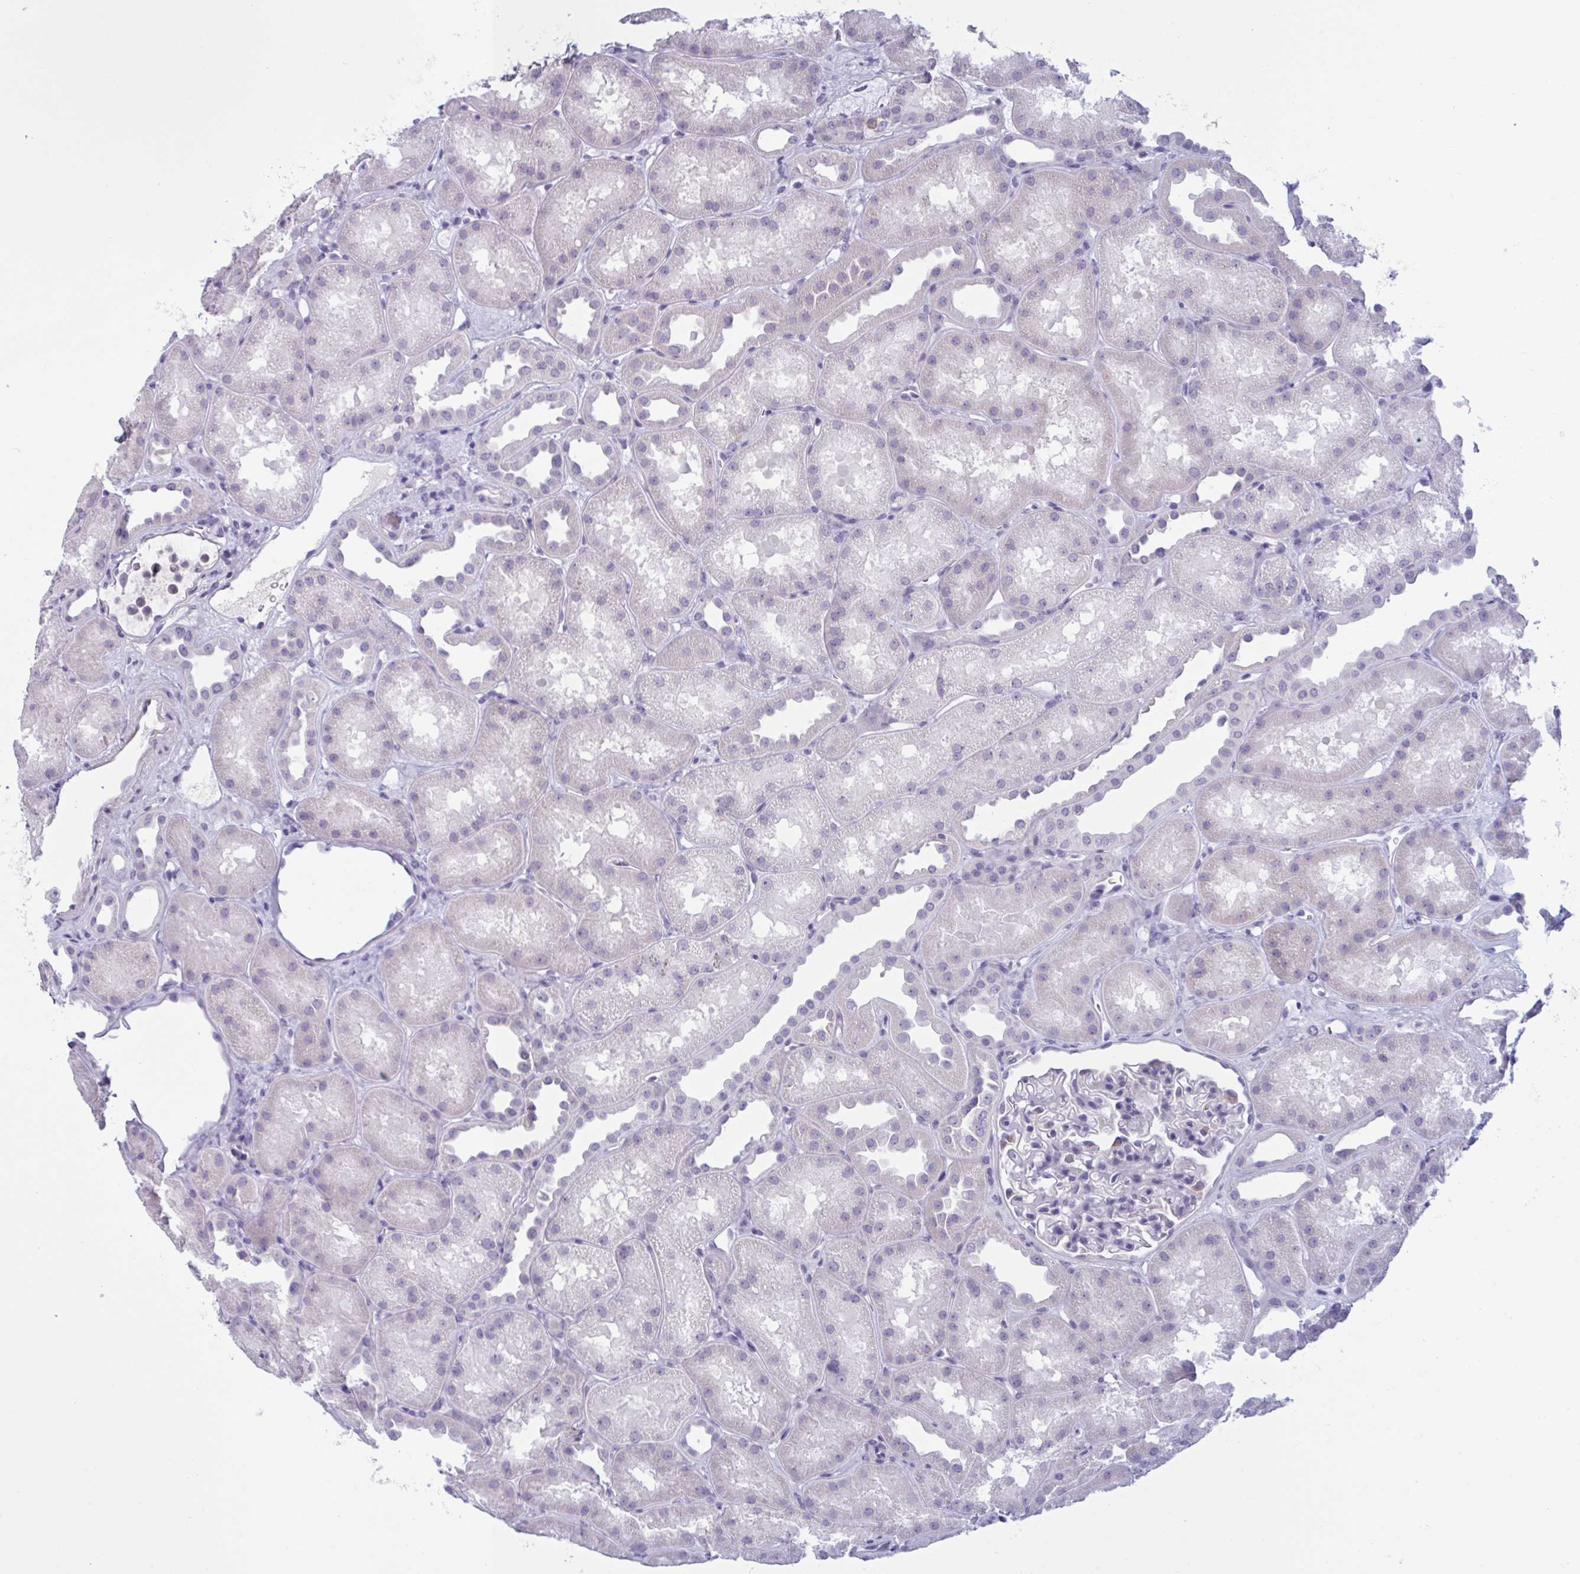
{"staining": {"intensity": "negative", "quantity": "none", "location": "none"}, "tissue": "kidney", "cell_type": "Cells in glomeruli", "image_type": "normal", "snomed": [{"axis": "morphology", "description": "Normal tissue, NOS"}, {"axis": "topography", "description": "Kidney"}], "caption": "This is an IHC image of normal kidney. There is no staining in cells in glomeruli.", "gene": "OR1L3", "patient": {"sex": "male", "age": 61}}